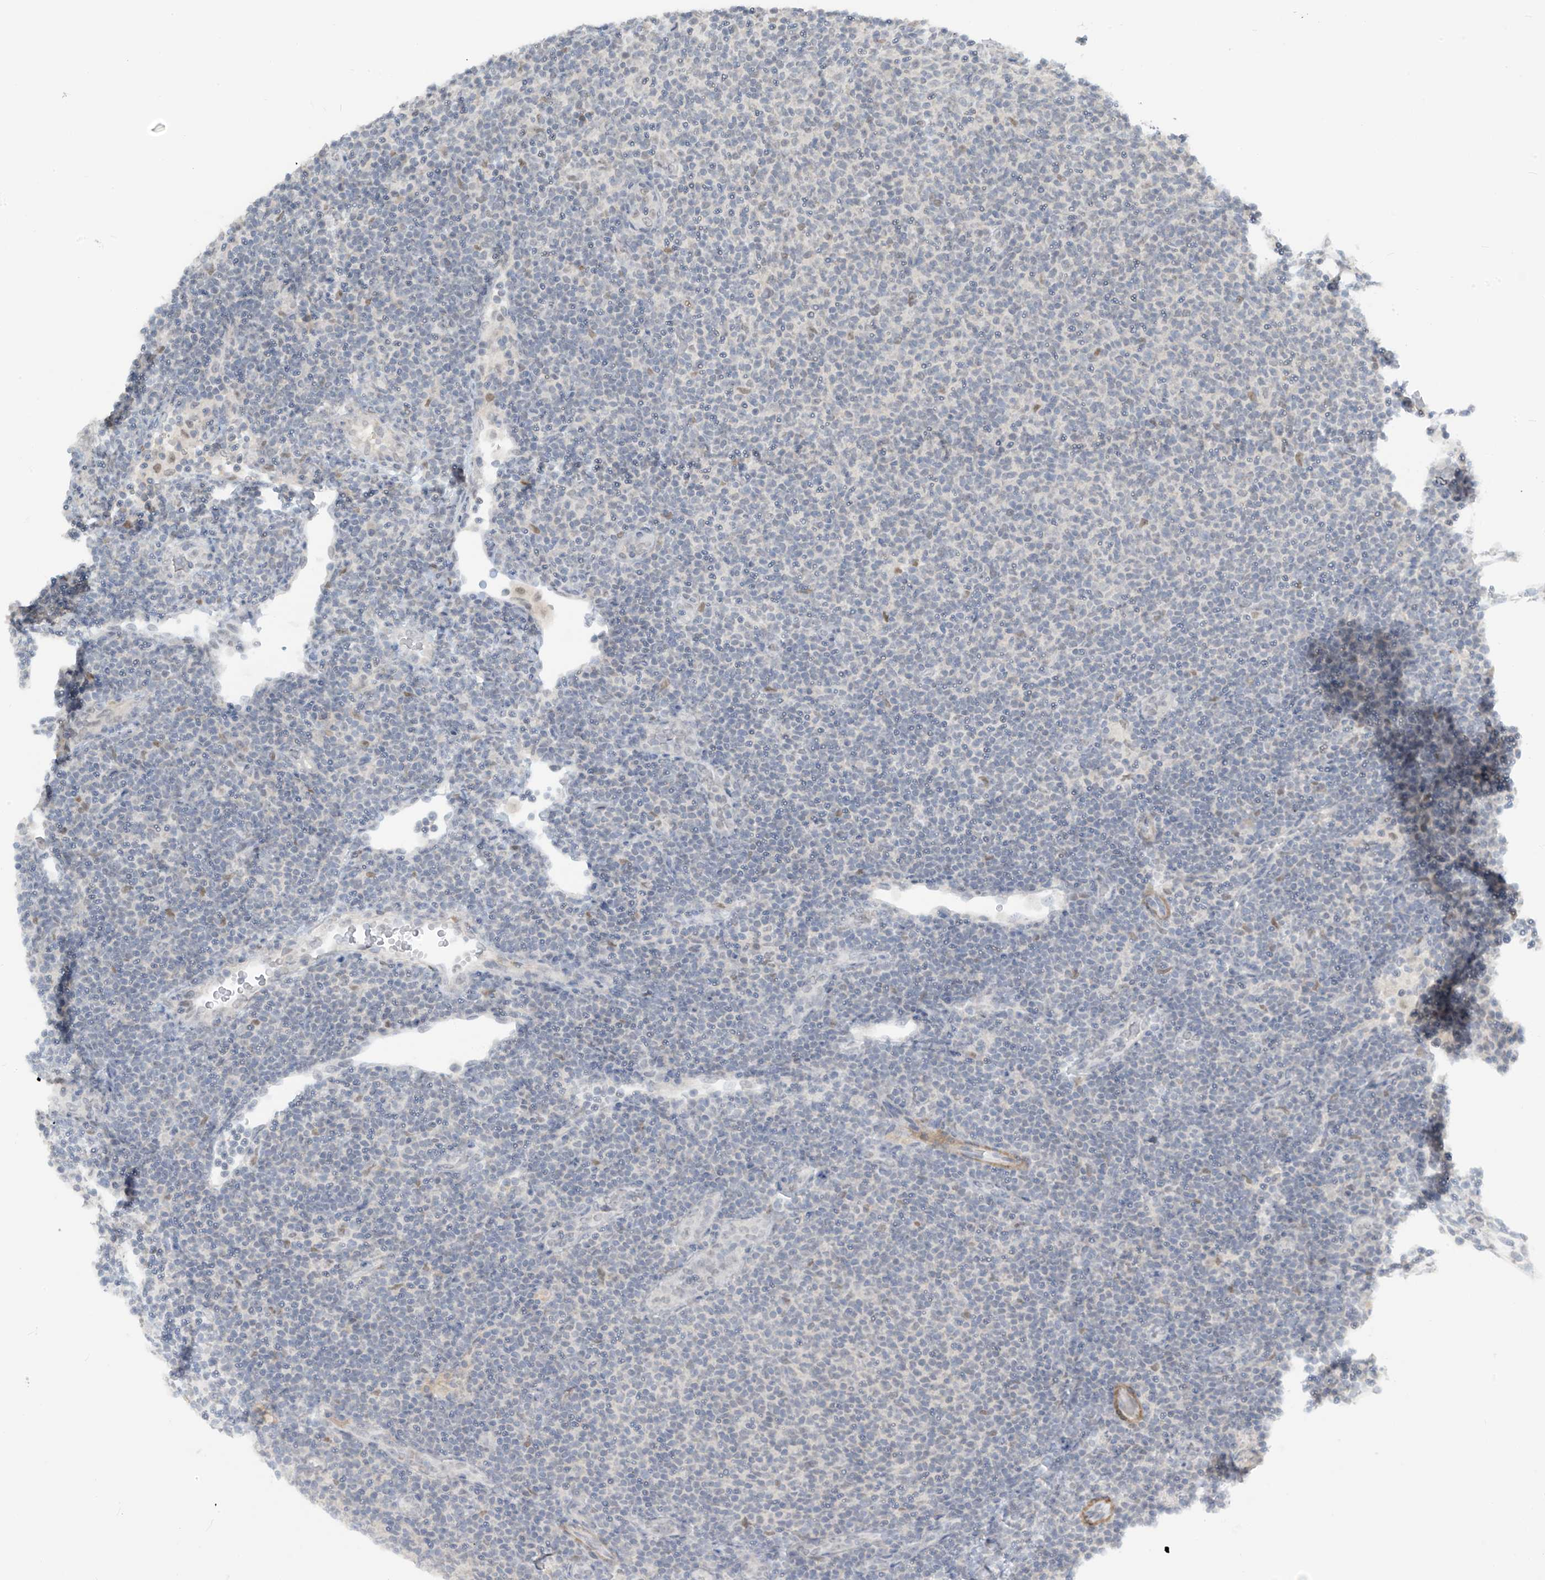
{"staining": {"intensity": "negative", "quantity": "none", "location": "none"}, "tissue": "lymphoma", "cell_type": "Tumor cells", "image_type": "cancer", "snomed": [{"axis": "morphology", "description": "Malignant lymphoma, non-Hodgkin's type, Low grade"}, {"axis": "topography", "description": "Lymph node"}], "caption": "Photomicrograph shows no significant protein expression in tumor cells of lymphoma.", "gene": "METAP1D", "patient": {"sex": "male", "age": 66}}